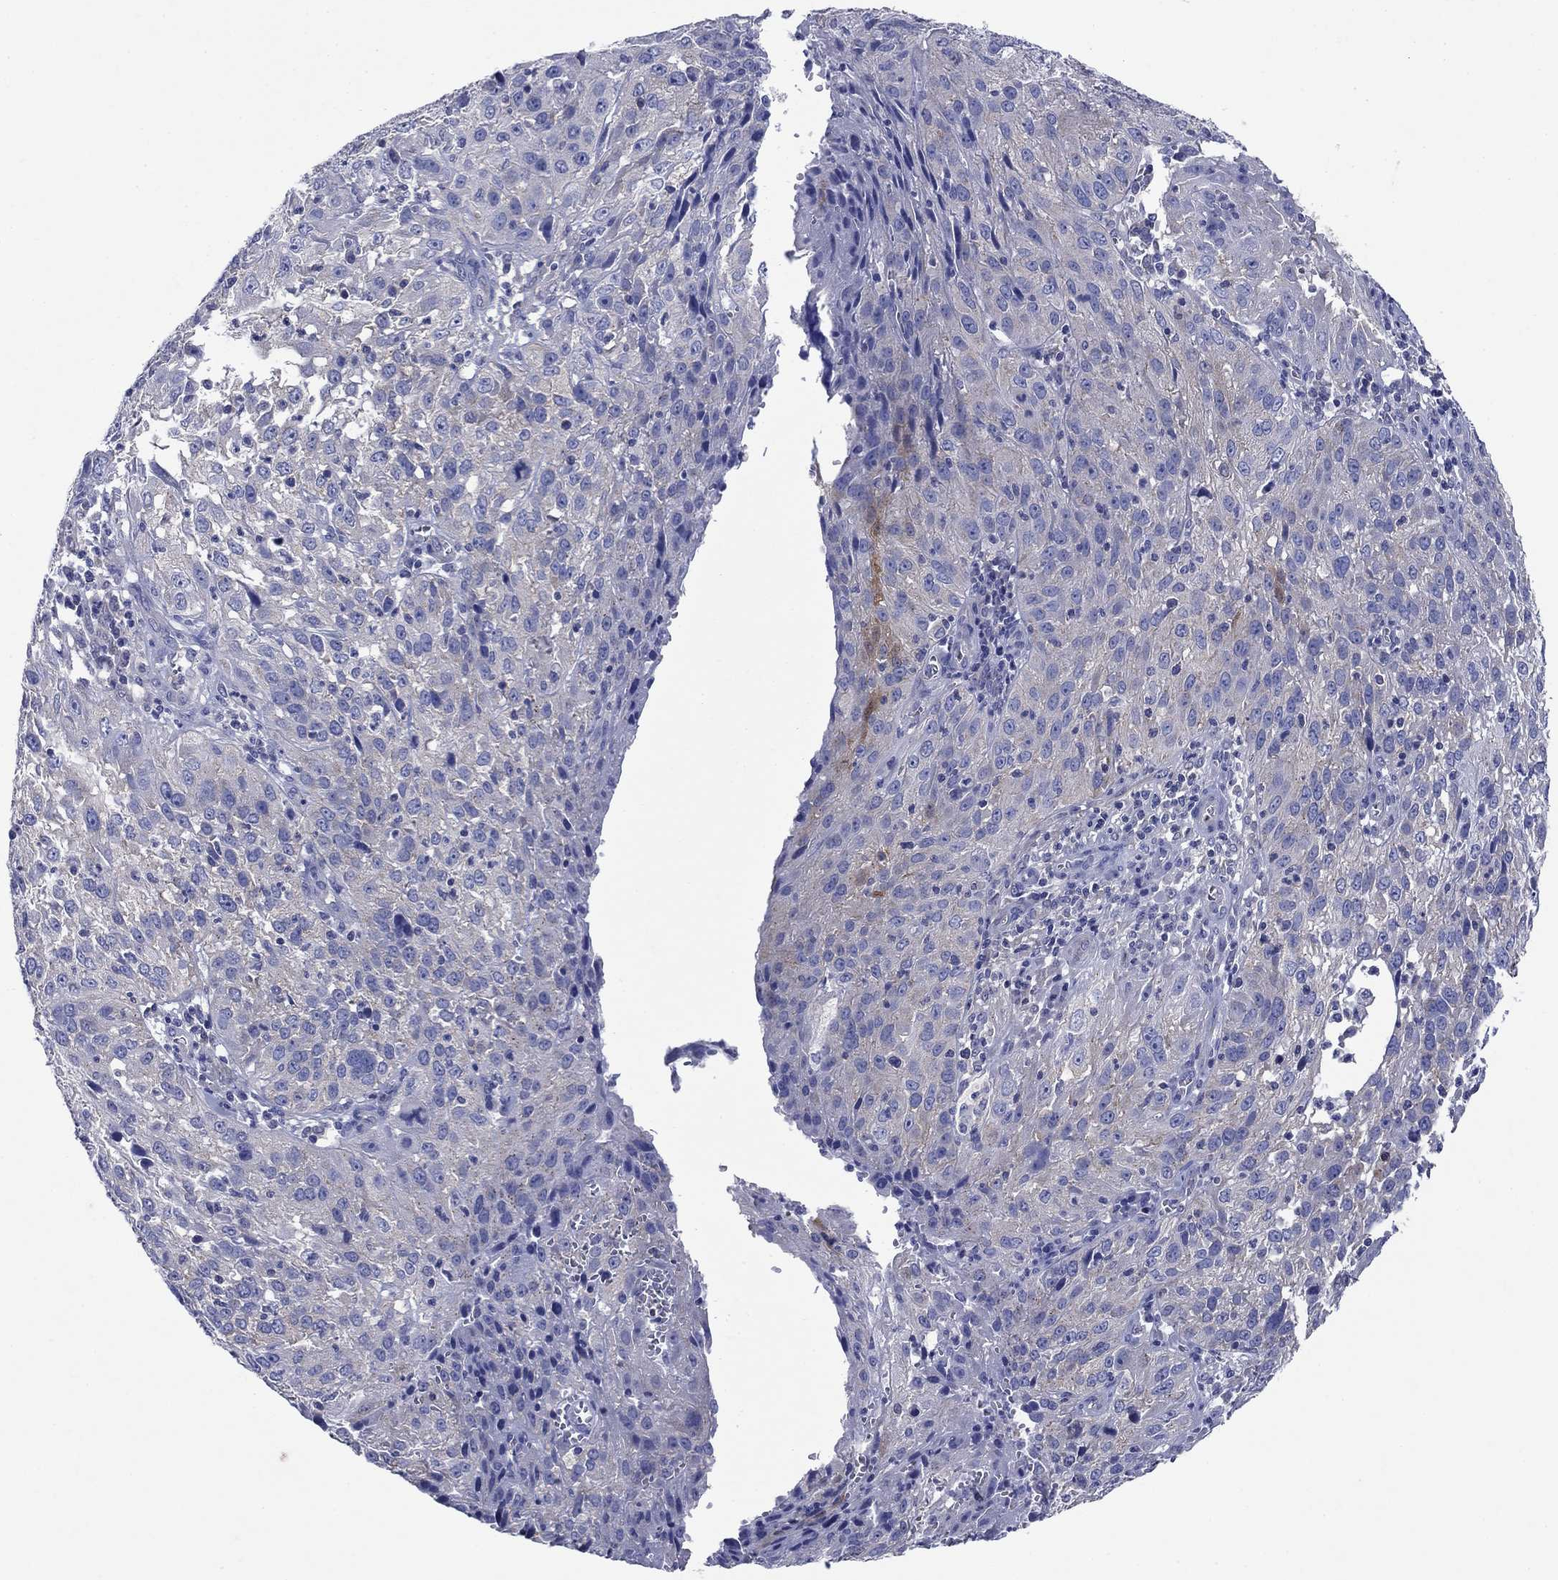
{"staining": {"intensity": "negative", "quantity": "none", "location": "none"}, "tissue": "cervical cancer", "cell_type": "Tumor cells", "image_type": "cancer", "snomed": [{"axis": "morphology", "description": "Squamous cell carcinoma, NOS"}, {"axis": "topography", "description": "Cervix"}], "caption": "A histopathology image of human cervical cancer (squamous cell carcinoma) is negative for staining in tumor cells. (DAB (3,3'-diaminobenzidine) immunohistochemistry (IHC) visualized using brightfield microscopy, high magnification).", "gene": "SULT2B1", "patient": {"sex": "female", "age": 32}}